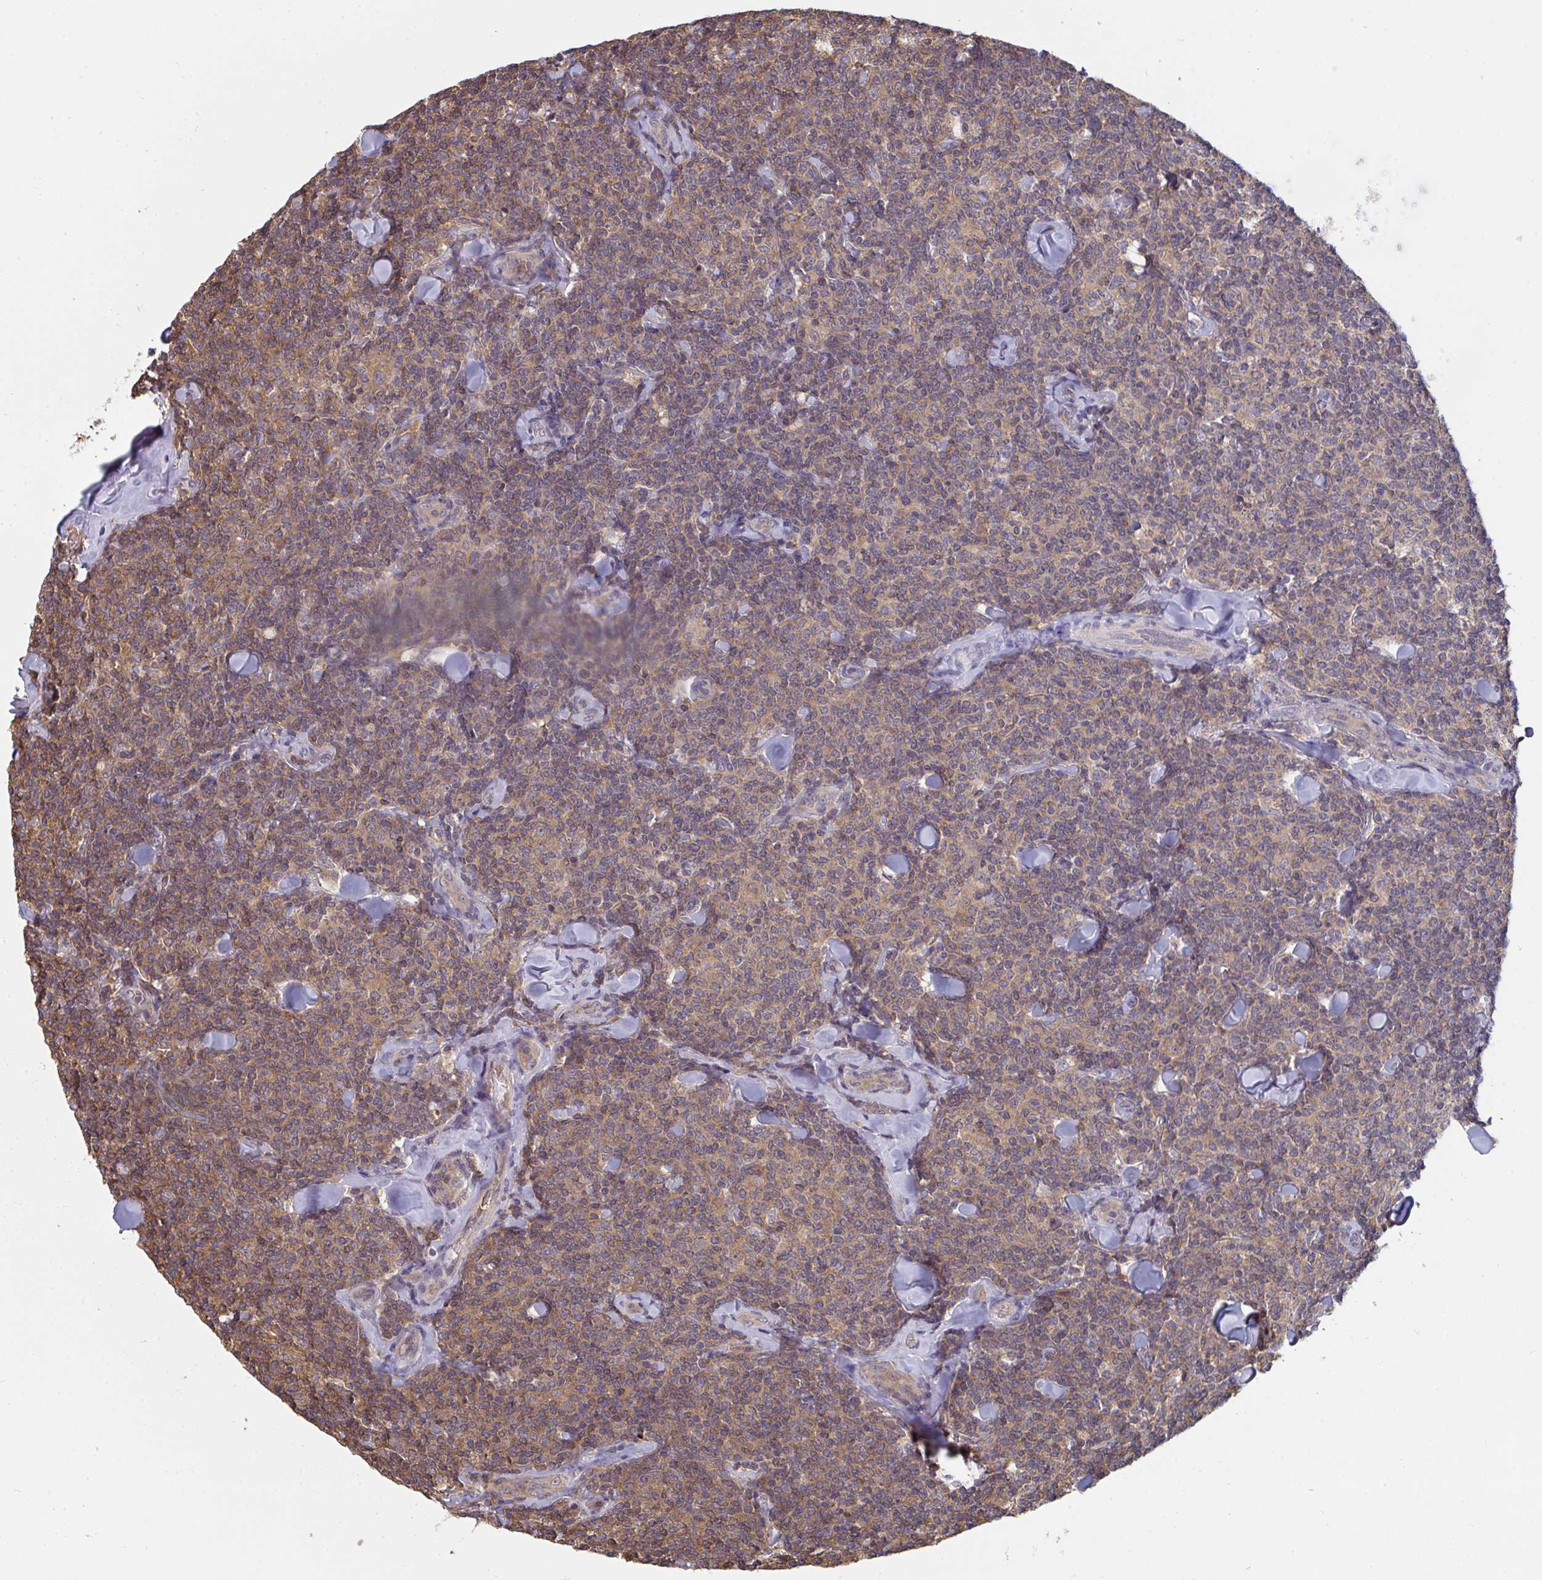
{"staining": {"intensity": "weak", "quantity": "25%-75%", "location": "cytoplasmic/membranous"}, "tissue": "lymphoma", "cell_type": "Tumor cells", "image_type": "cancer", "snomed": [{"axis": "morphology", "description": "Malignant lymphoma, non-Hodgkin's type, Low grade"}, {"axis": "topography", "description": "Lymph node"}], "caption": "The histopathology image demonstrates immunohistochemical staining of malignant lymphoma, non-Hodgkin's type (low-grade). There is weak cytoplasmic/membranous positivity is identified in about 25%-75% of tumor cells.", "gene": "TTC9C", "patient": {"sex": "female", "age": 56}}